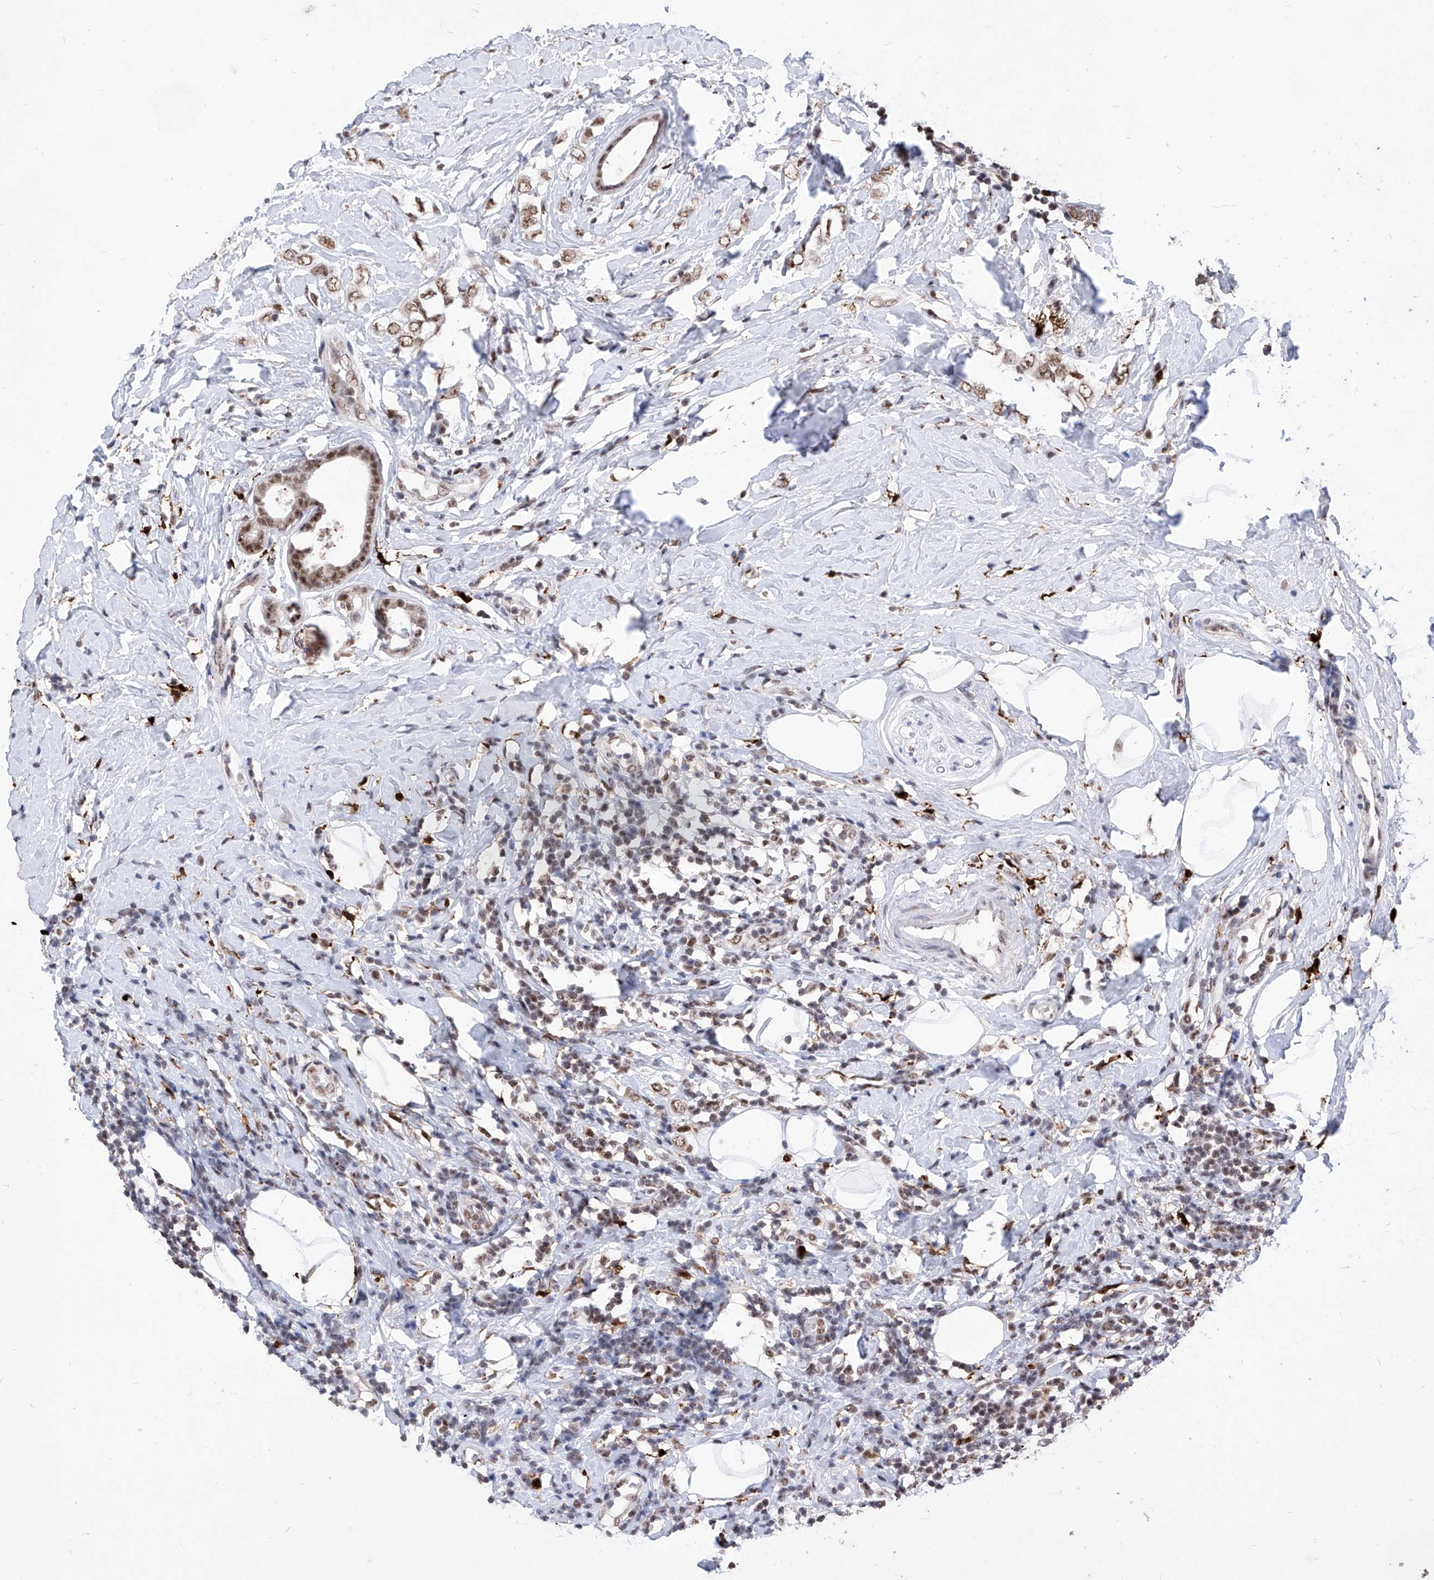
{"staining": {"intensity": "moderate", "quantity": ">75%", "location": "nuclear"}, "tissue": "breast cancer", "cell_type": "Tumor cells", "image_type": "cancer", "snomed": [{"axis": "morphology", "description": "Lobular carcinoma"}, {"axis": "topography", "description": "Breast"}], "caption": "Protein expression analysis of breast cancer displays moderate nuclear expression in about >75% of tumor cells.", "gene": "PHF5A", "patient": {"sex": "female", "age": 47}}